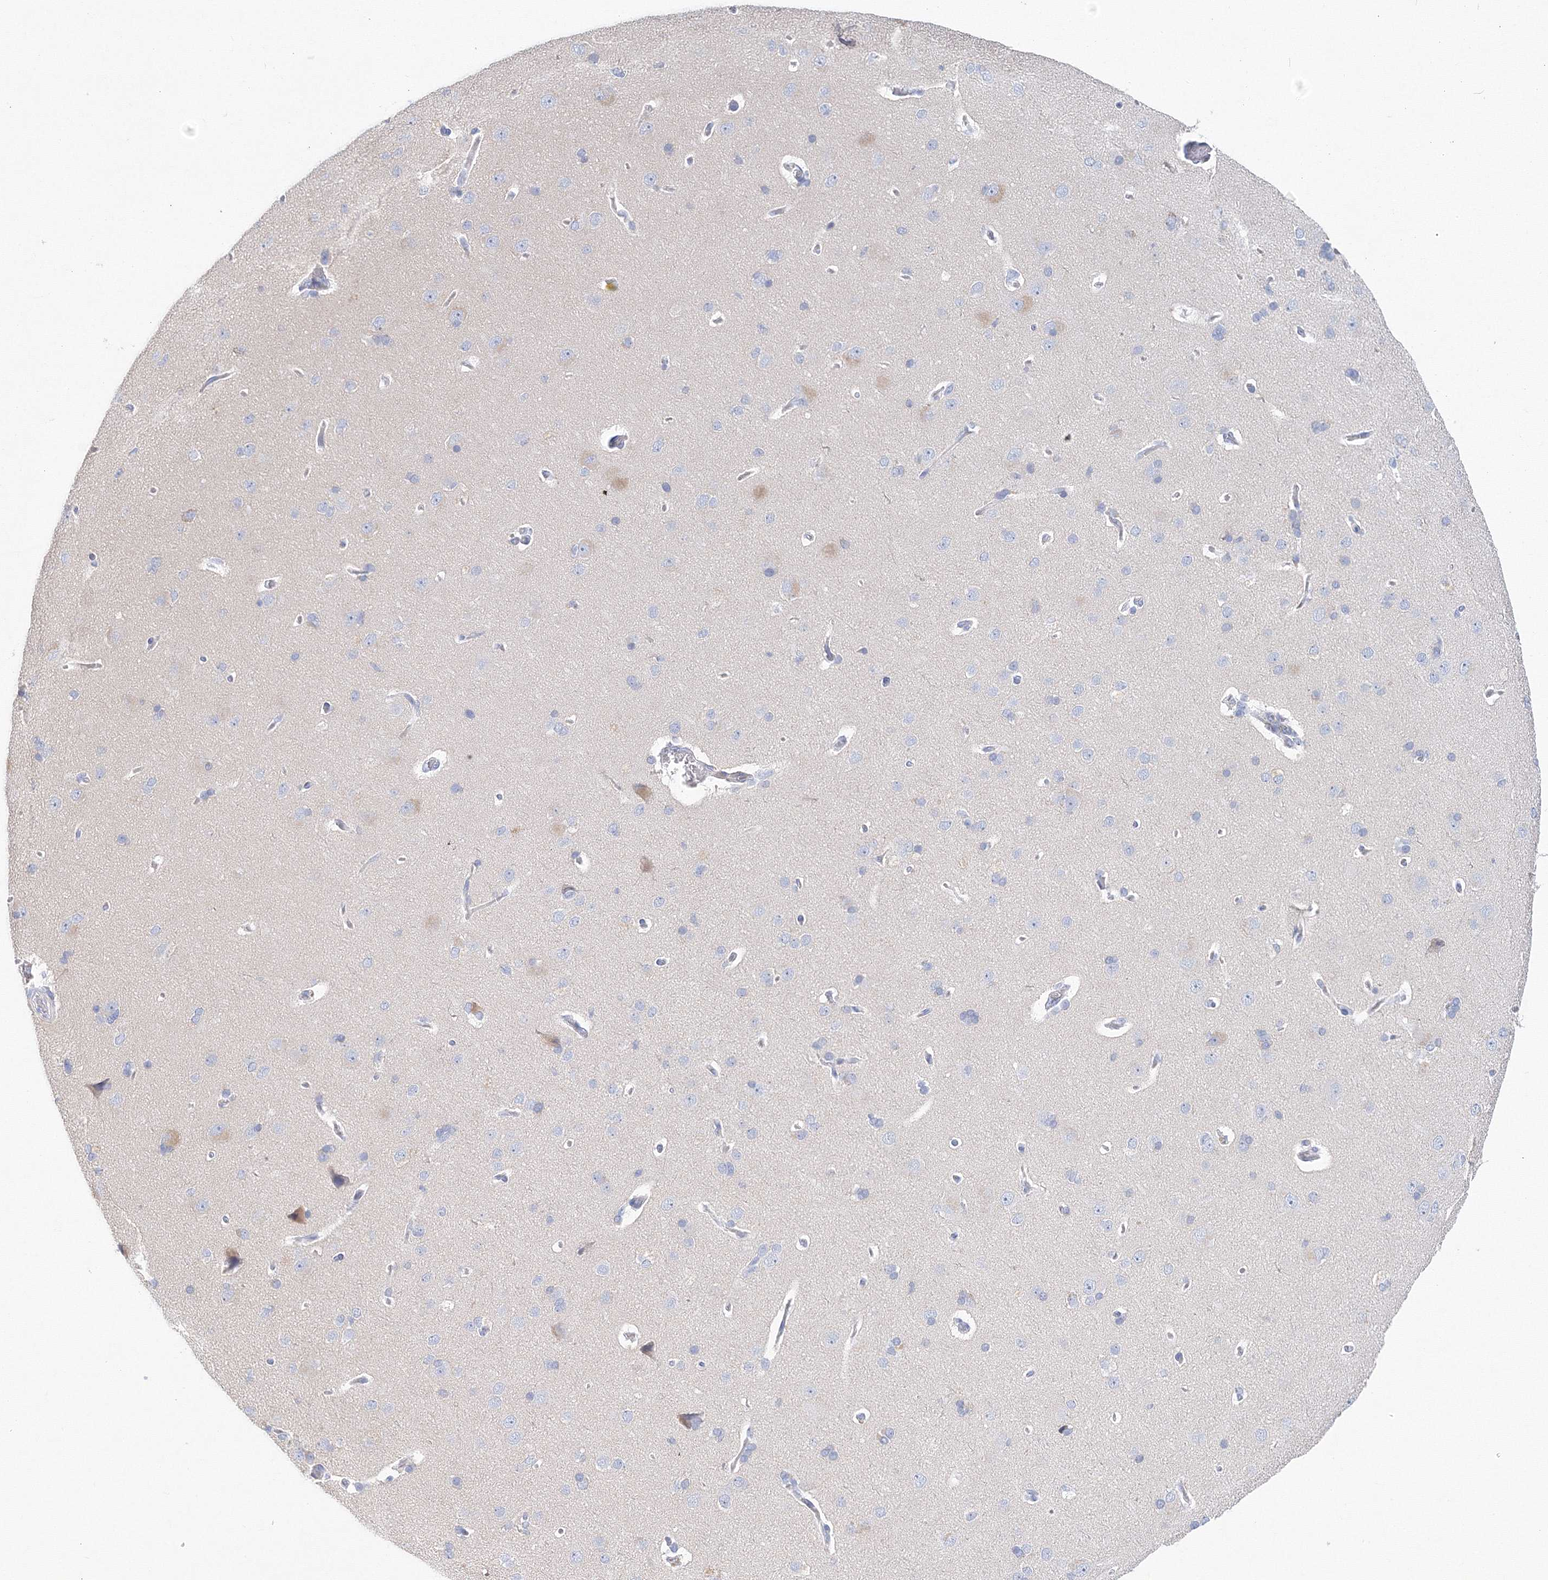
{"staining": {"intensity": "negative", "quantity": "none", "location": "none"}, "tissue": "cerebral cortex", "cell_type": "Endothelial cells", "image_type": "normal", "snomed": [{"axis": "morphology", "description": "Normal tissue, NOS"}, {"axis": "topography", "description": "Cerebral cortex"}], "caption": "An immunohistochemistry image of unremarkable cerebral cortex is shown. There is no staining in endothelial cells of cerebral cortex.", "gene": "LRRIQ4", "patient": {"sex": "male", "age": 62}}